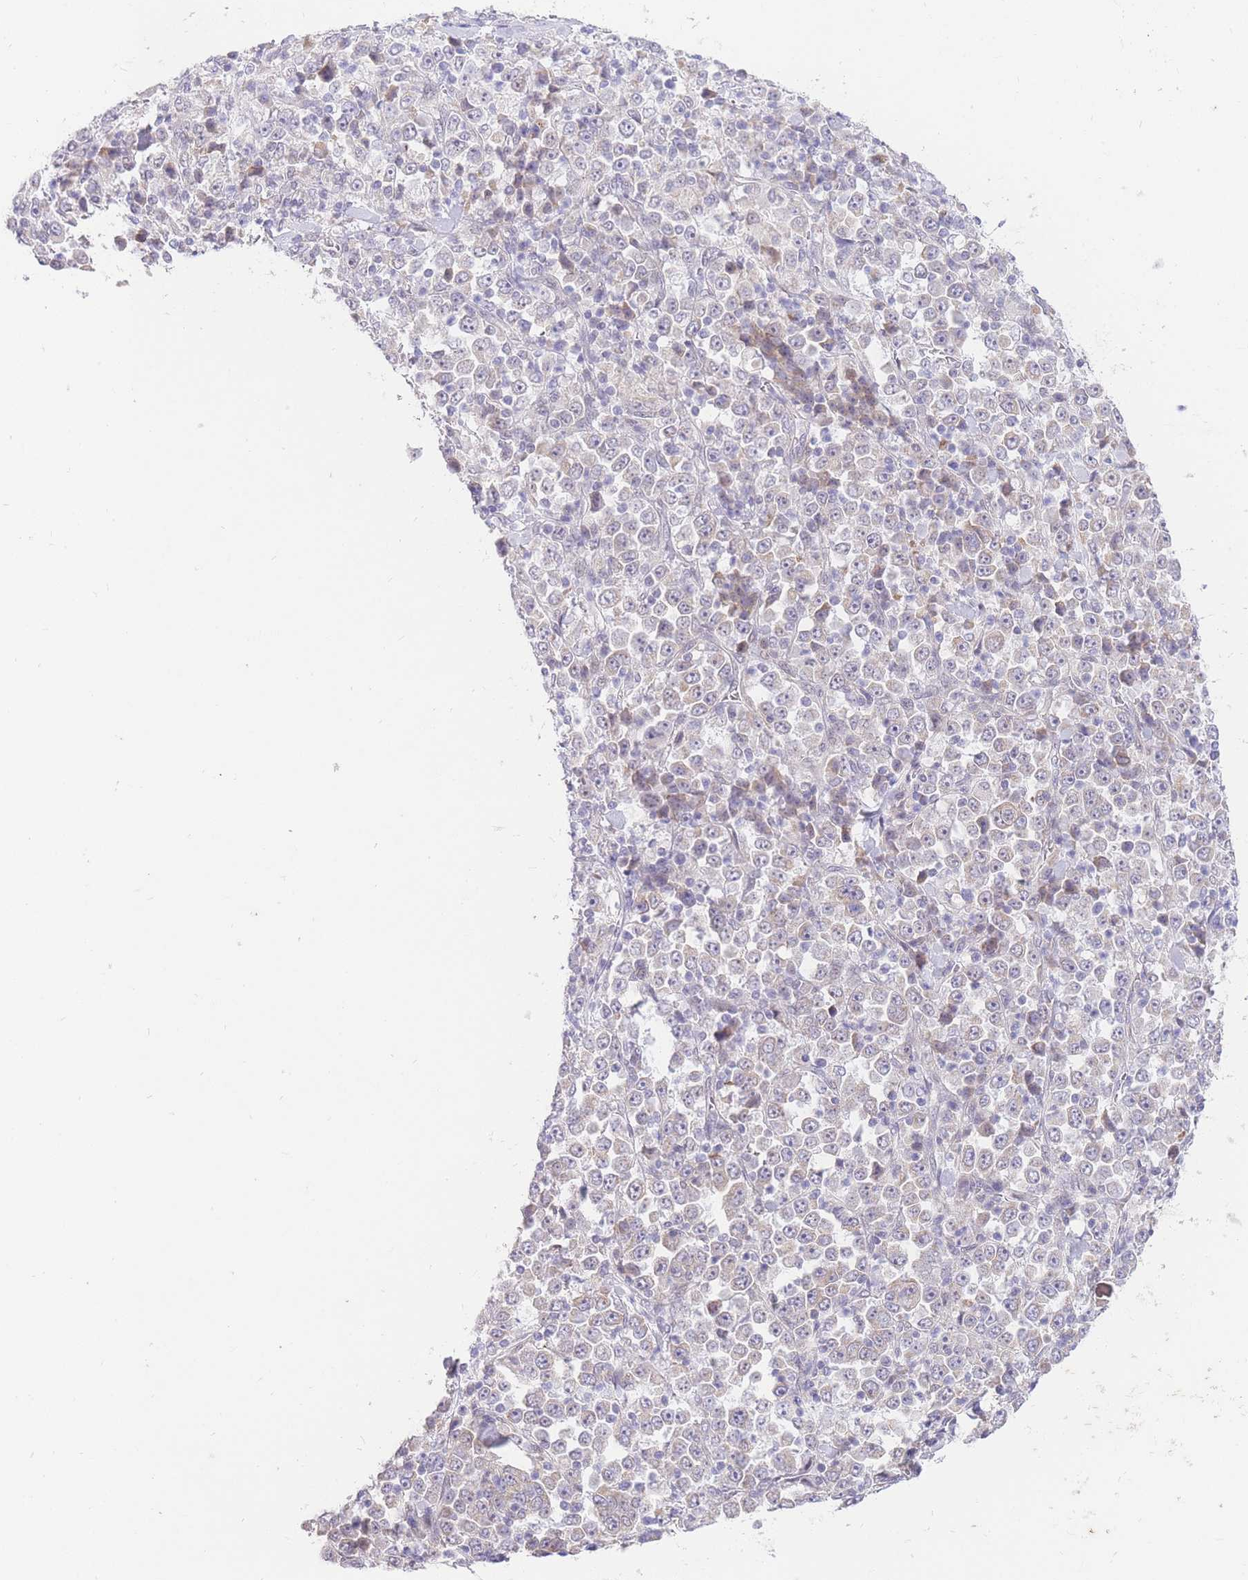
{"staining": {"intensity": "negative", "quantity": "none", "location": "none"}, "tissue": "stomach cancer", "cell_type": "Tumor cells", "image_type": "cancer", "snomed": [{"axis": "morphology", "description": "Normal tissue, NOS"}, {"axis": "morphology", "description": "Adenocarcinoma, NOS"}, {"axis": "topography", "description": "Stomach, upper"}, {"axis": "topography", "description": "Stomach"}], "caption": "Immunohistochemistry (IHC) micrograph of stomach cancer (adenocarcinoma) stained for a protein (brown), which reveals no positivity in tumor cells.", "gene": "UBXN7", "patient": {"sex": "male", "age": 59}}